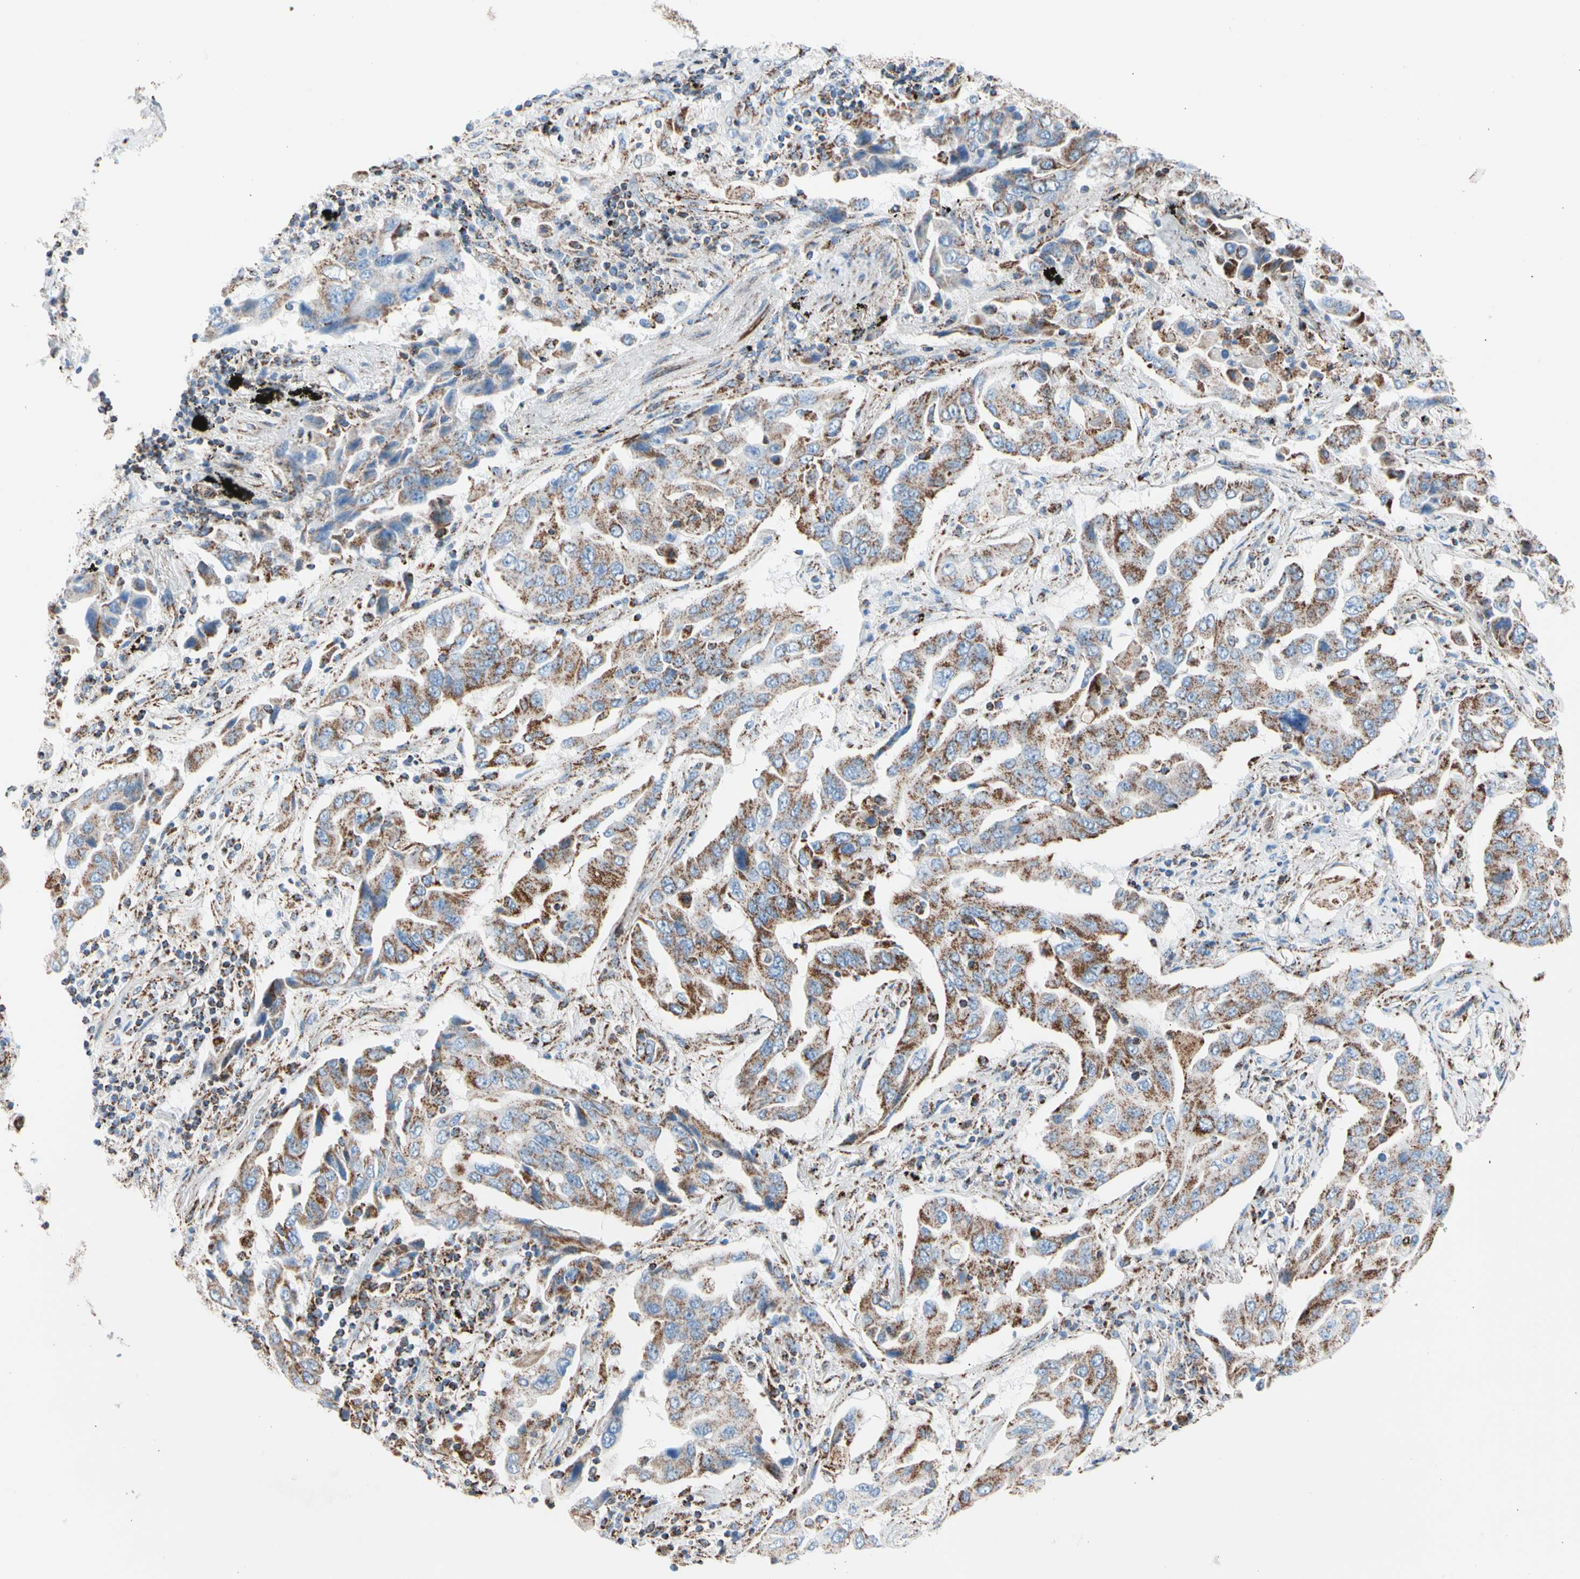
{"staining": {"intensity": "strong", "quantity": ">75%", "location": "cytoplasmic/membranous"}, "tissue": "lung cancer", "cell_type": "Tumor cells", "image_type": "cancer", "snomed": [{"axis": "morphology", "description": "Adenocarcinoma, NOS"}, {"axis": "topography", "description": "Lung"}], "caption": "Immunohistochemistry (IHC) micrograph of human lung cancer (adenocarcinoma) stained for a protein (brown), which exhibits high levels of strong cytoplasmic/membranous staining in about >75% of tumor cells.", "gene": "HK1", "patient": {"sex": "female", "age": 65}}